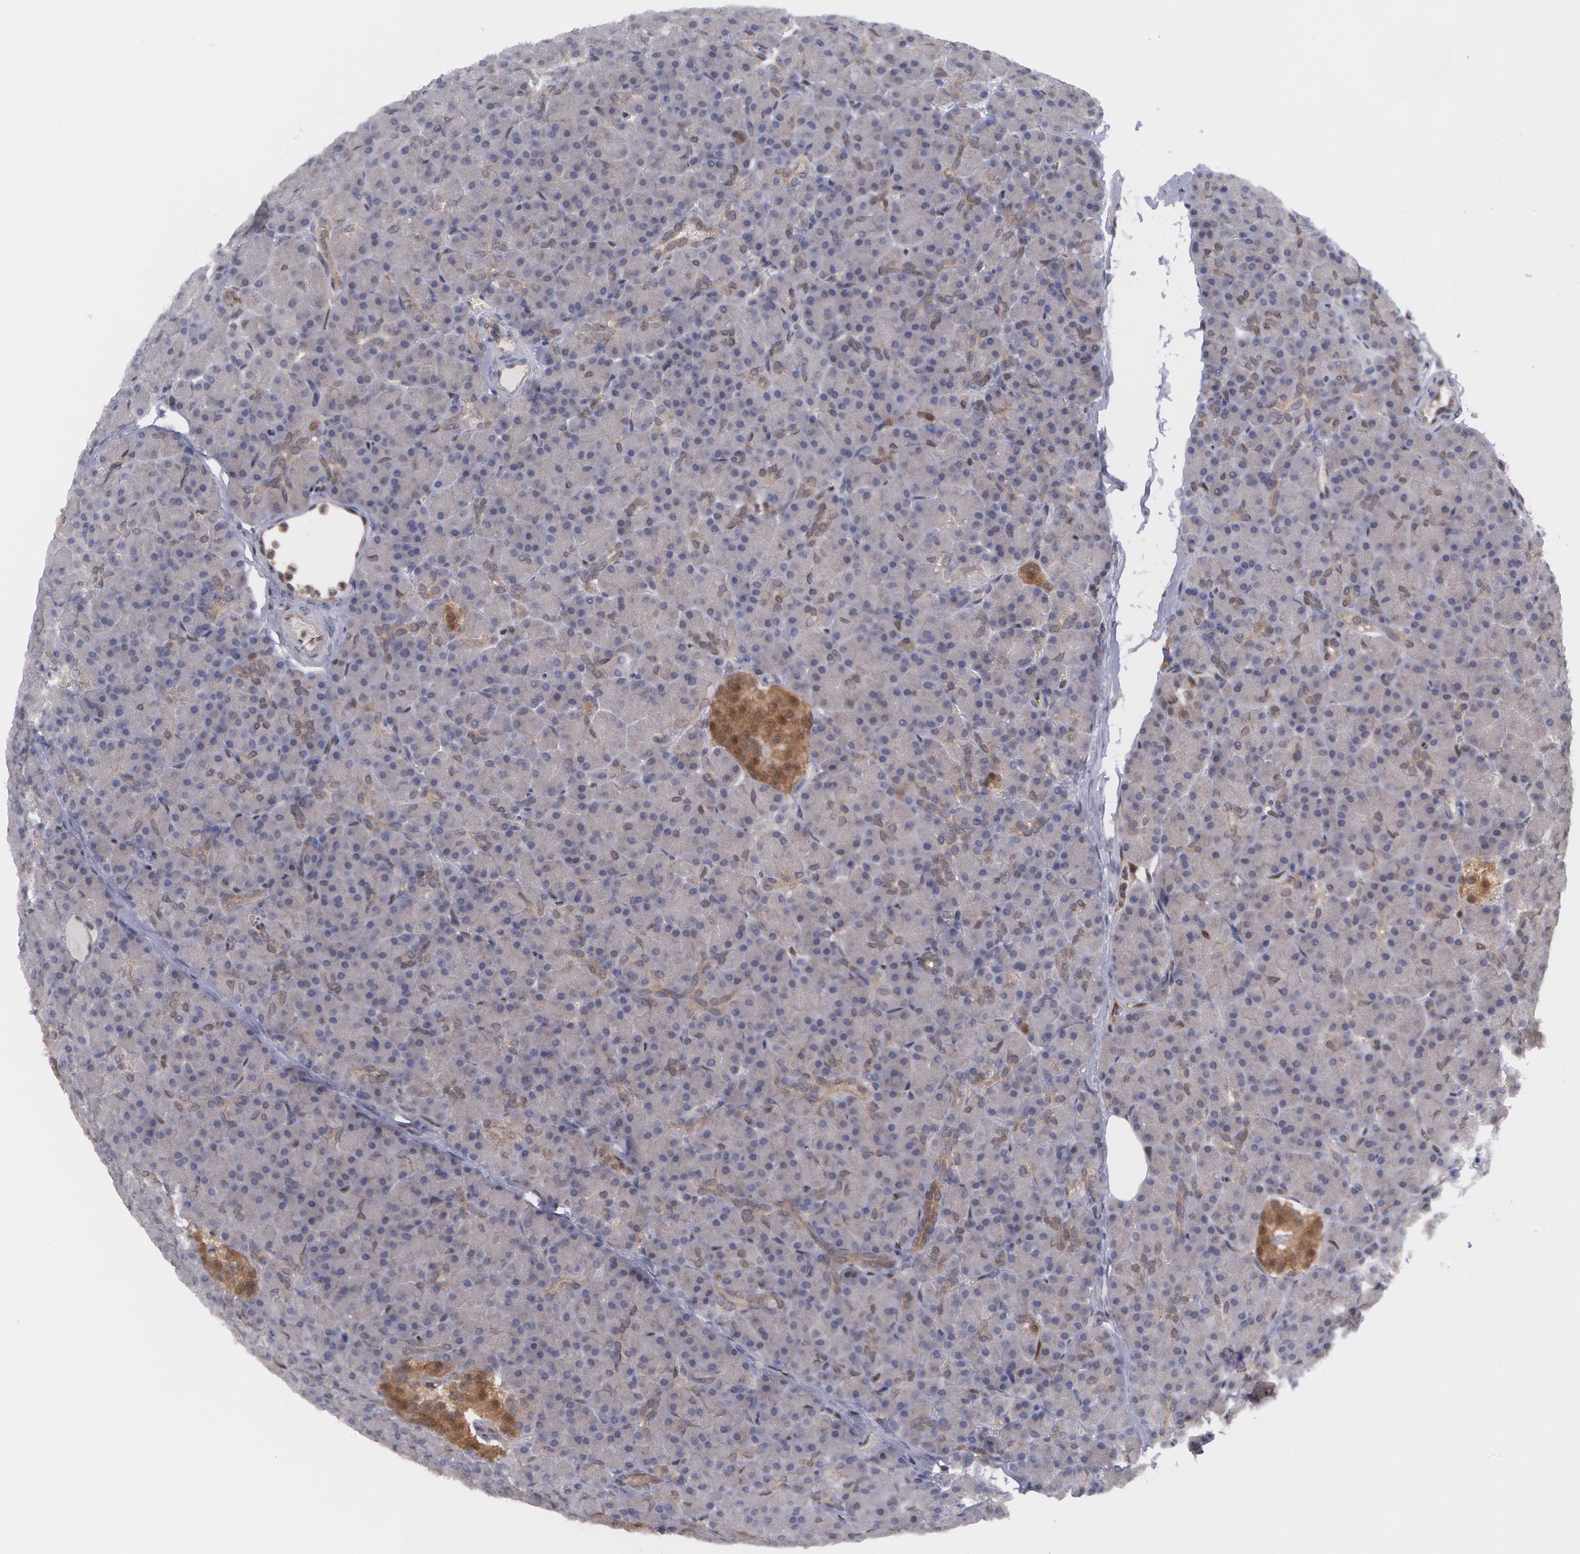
{"staining": {"intensity": "negative", "quantity": "none", "location": "none"}, "tissue": "pancreas", "cell_type": "Exocrine glandular cells", "image_type": "normal", "snomed": [{"axis": "morphology", "description": "Normal tissue, NOS"}, {"axis": "topography", "description": "Pancreas"}], "caption": "IHC of unremarkable human pancreas reveals no expression in exocrine glandular cells.", "gene": "TXNRD1", "patient": {"sex": "female", "age": 43}}